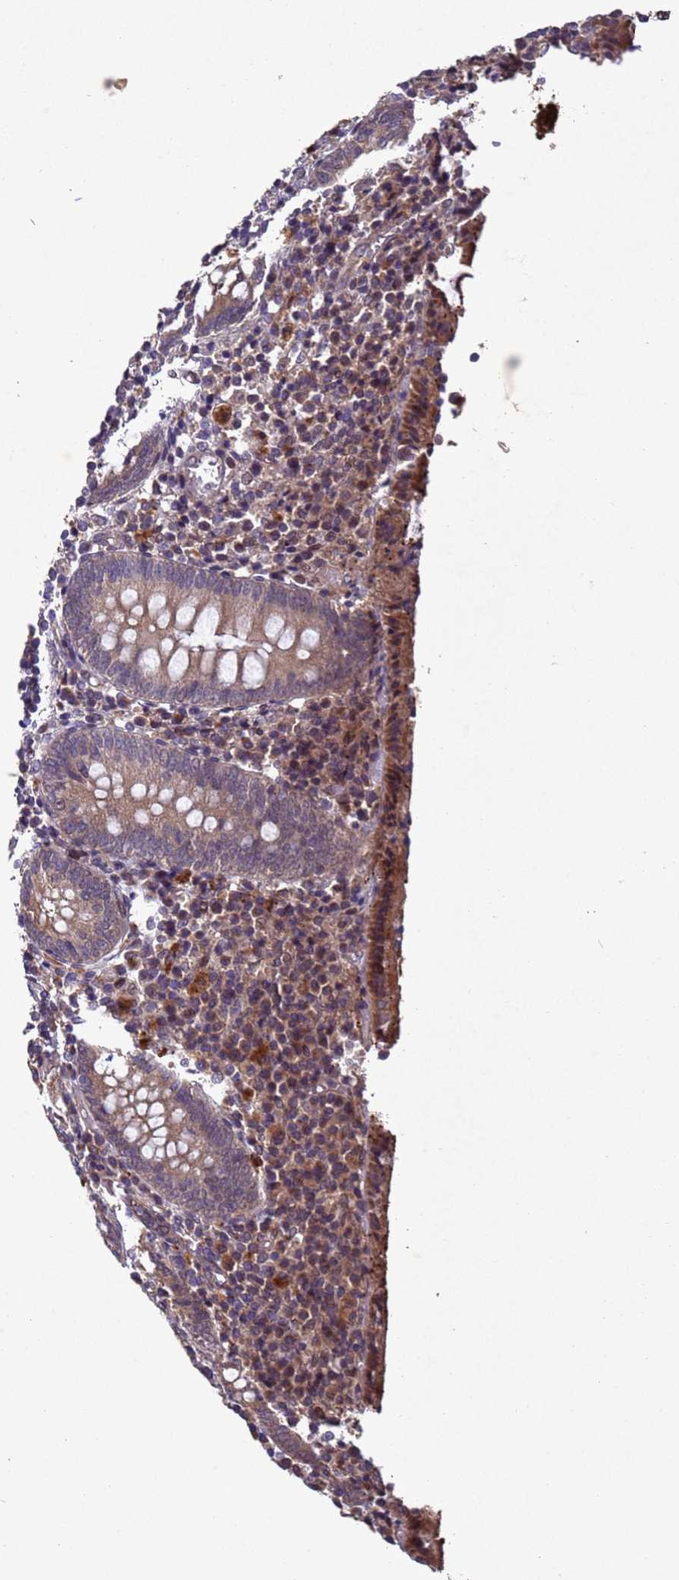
{"staining": {"intensity": "moderate", "quantity": ">75%", "location": "cytoplasmic/membranous"}, "tissue": "appendix", "cell_type": "Glandular cells", "image_type": "normal", "snomed": [{"axis": "morphology", "description": "Normal tissue, NOS"}, {"axis": "topography", "description": "Appendix"}], "caption": "A brown stain shows moderate cytoplasmic/membranous staining of a protein in glandular cells of normal human appendix. The staining is performed using DAB brown chromogen to label protein expression. The nuclei are counter-stained blue using hematoxylin.", "gene": "TBK1", "patient": {"sex": "female", "age": 17}}